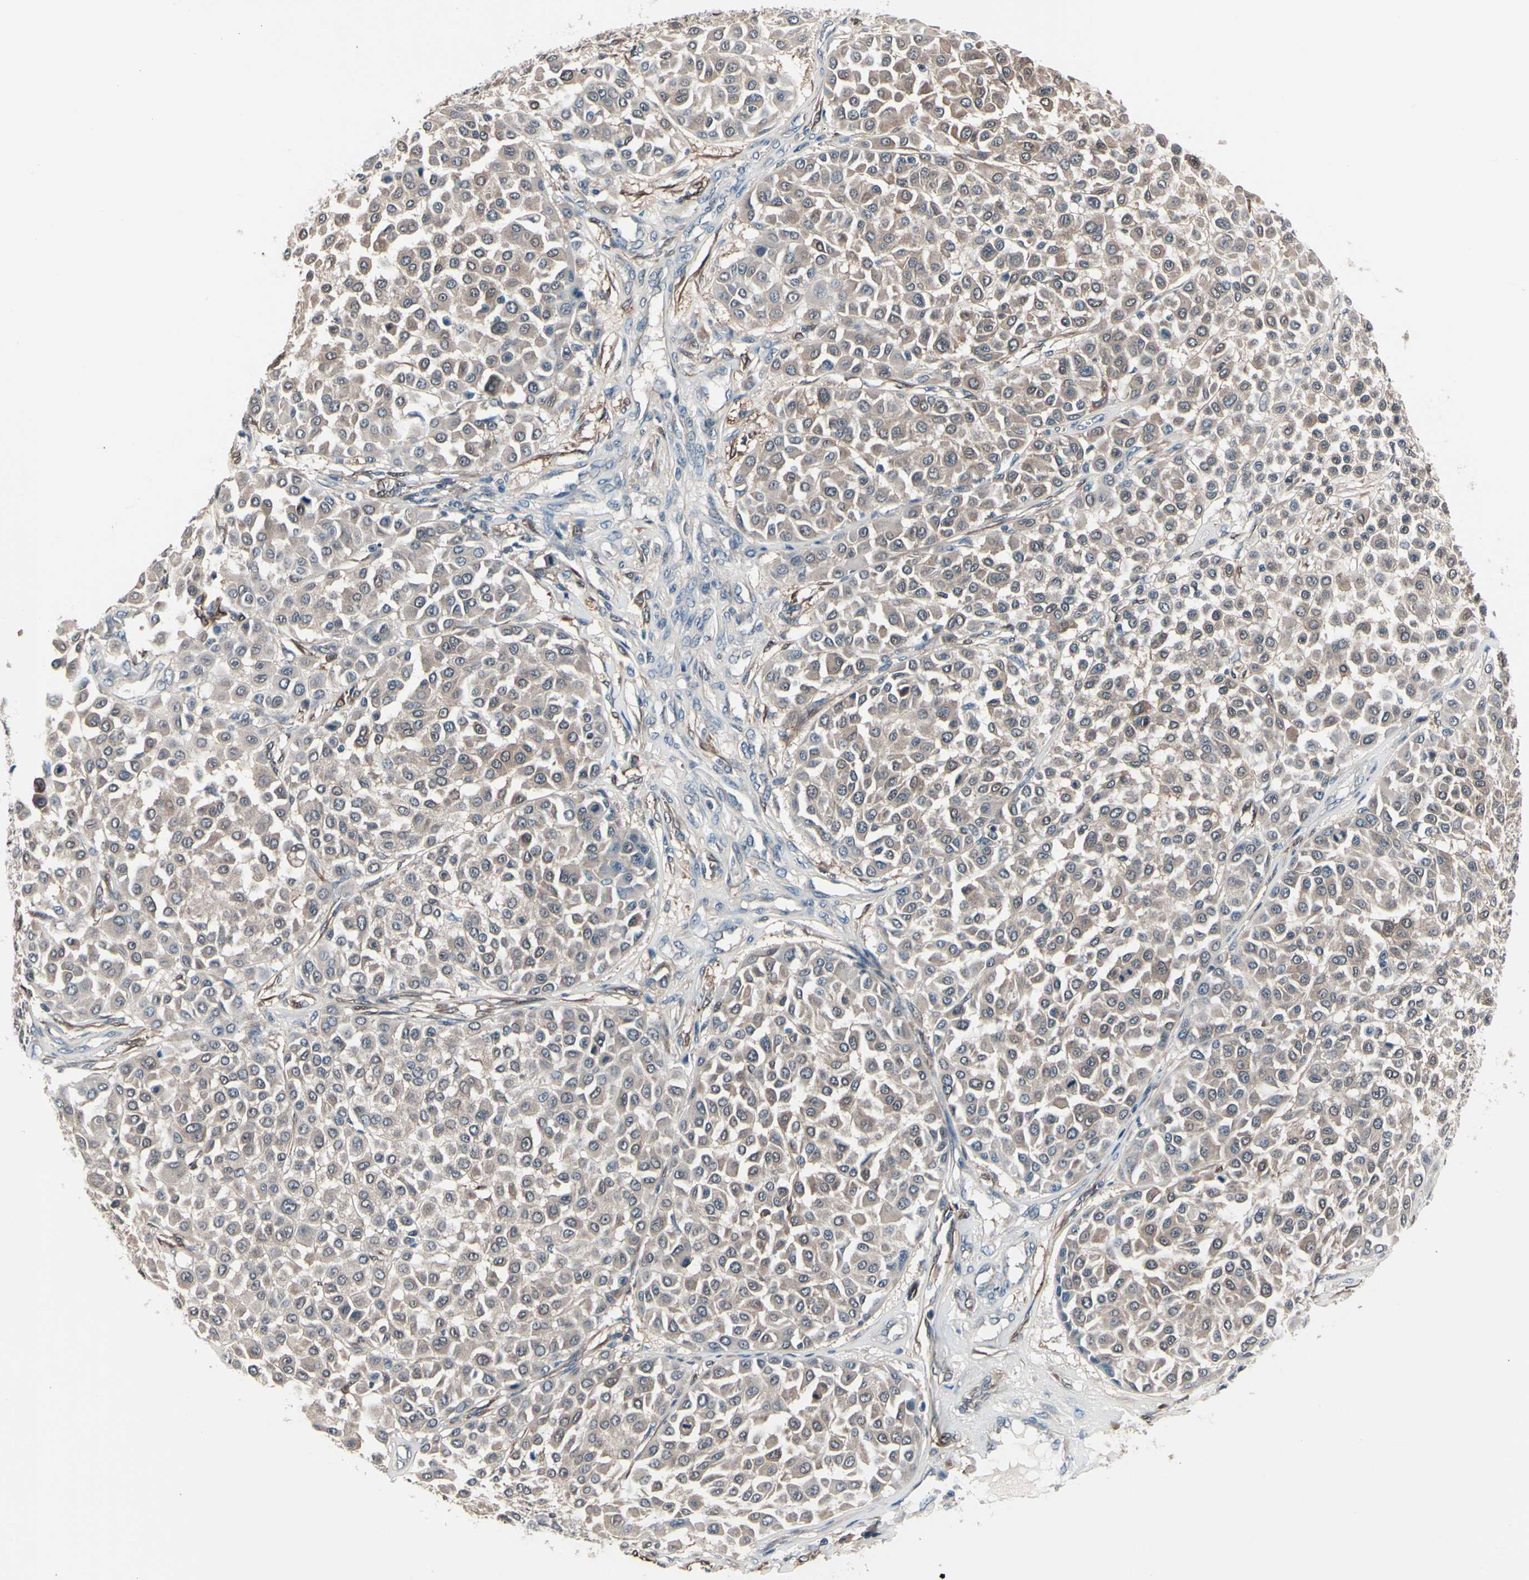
{"staining": {"intensity": "weak", "quantity": ">75%", "location": "cytoplasmic/membranous"}, "tissue": "melanoma", "cell_type": "Tumor cells", "image_type": "cancer", "snomed": [{"axis": "morphology", "description": "Malignant melanoma, Metastatic site"}, {"axis": "topography", "description": "Soft tissue"}], "caption": "Tumor cells reveal low levels of weak cytoplasmic/membranous positivity in about >75% of cells in human malignant melanoma (metastatic site). (IHC, brightfield microscopy, high magnification).", "gene": "PRDX6", "patient": {"sex": "male", "age": 41}}